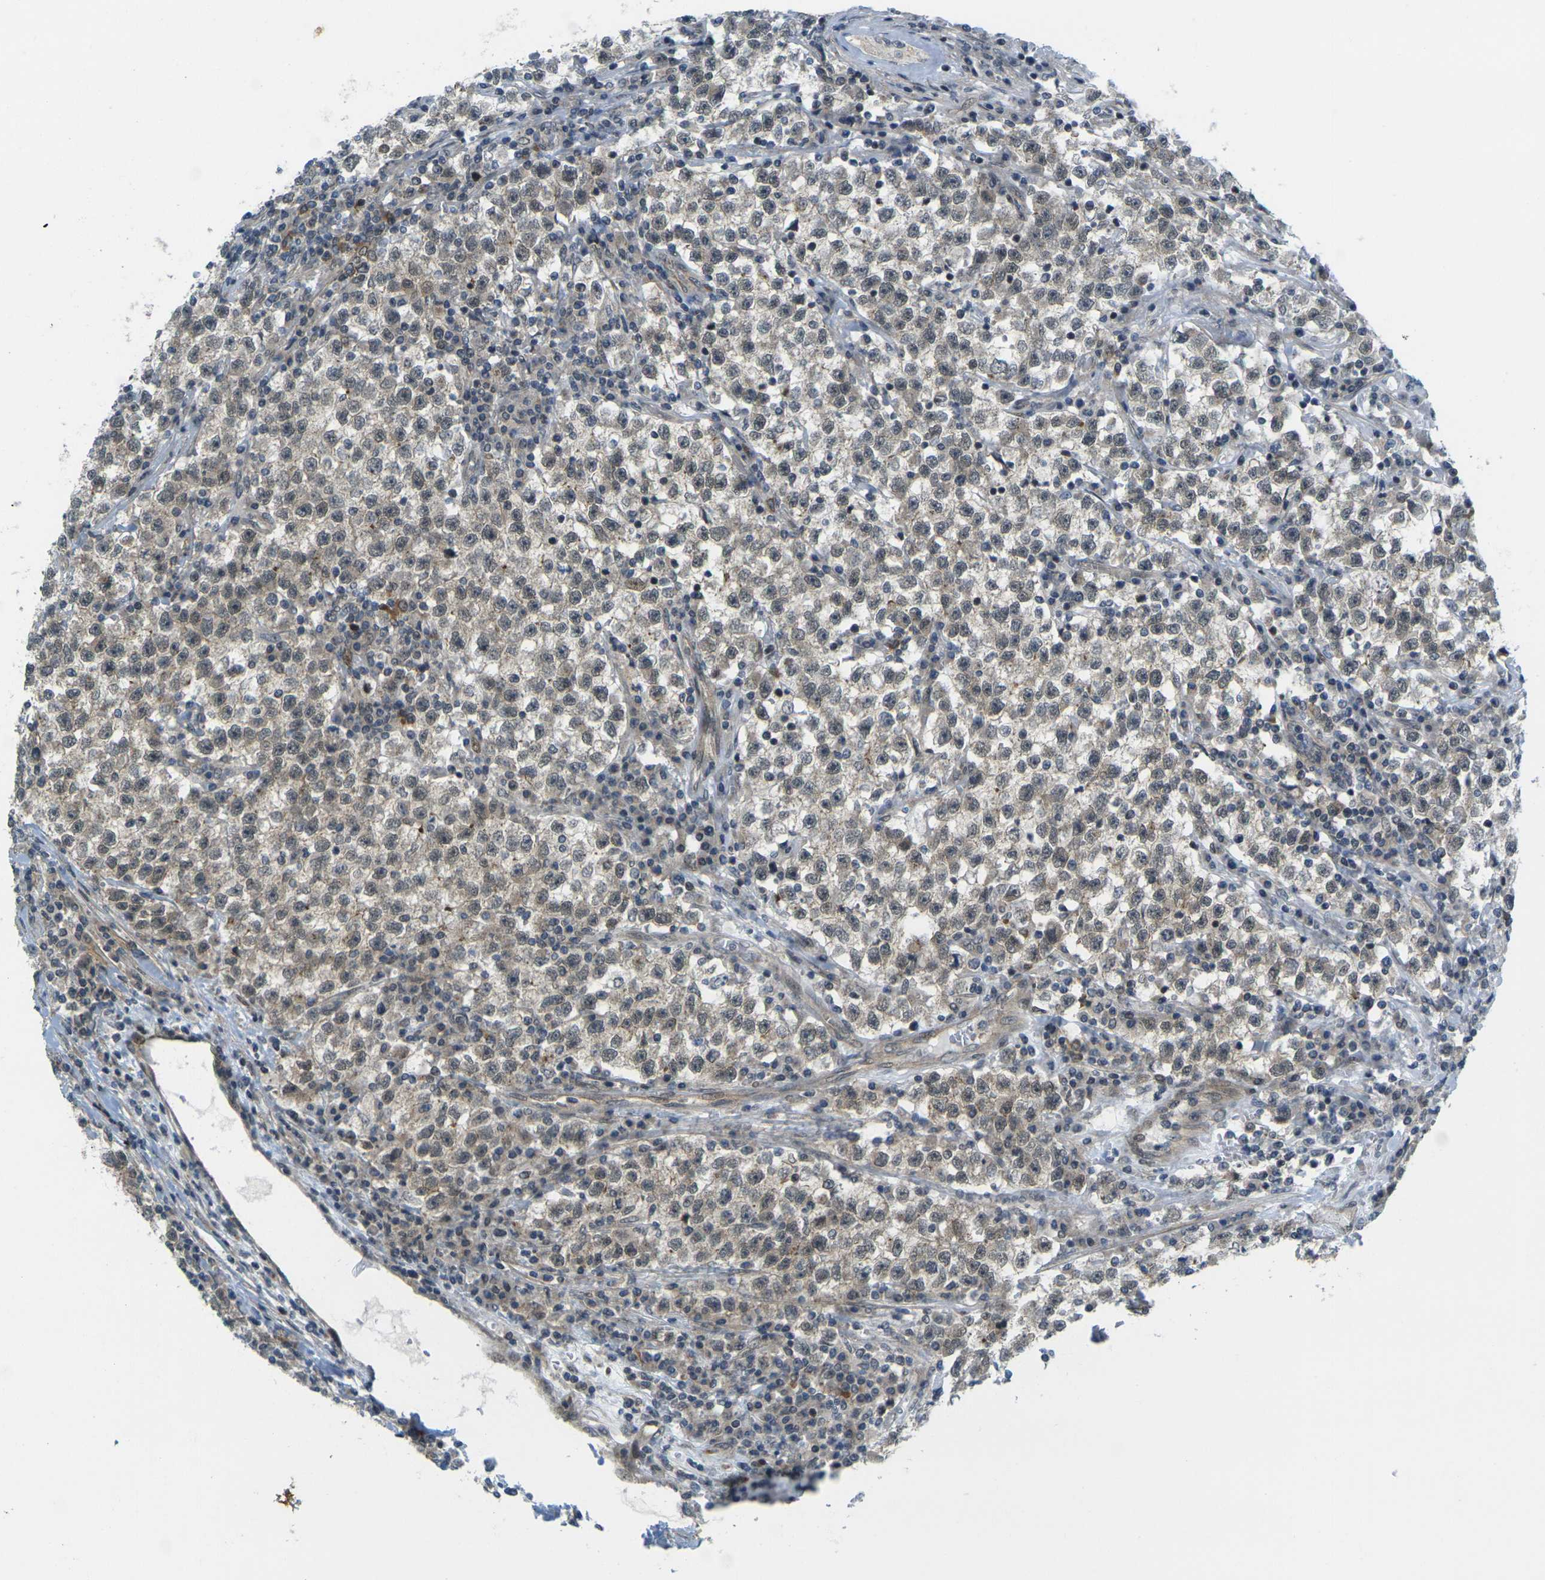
{"staining": {"intensity": "weak", "quantity": ">75%", "location": "cytoplasmic/membranous,nuclear"}, "tissue": "testis cancer", "cell_type": "Tumor cells", "image_type": "cancer", "snomed": [{"axis": "morphology", "description": "Seminoma, NOS"}, {"axis": "topography", "description": "Testis"}], "caption": "Immunohistochemical staining of testis cancer demonstrates low levels of weak cytoplasmic/membranous and nuclear protein expression in approximately >75% of tumor cells.", "gene": "KCTD10", "patient": {"sex": "male", "age": 22}}